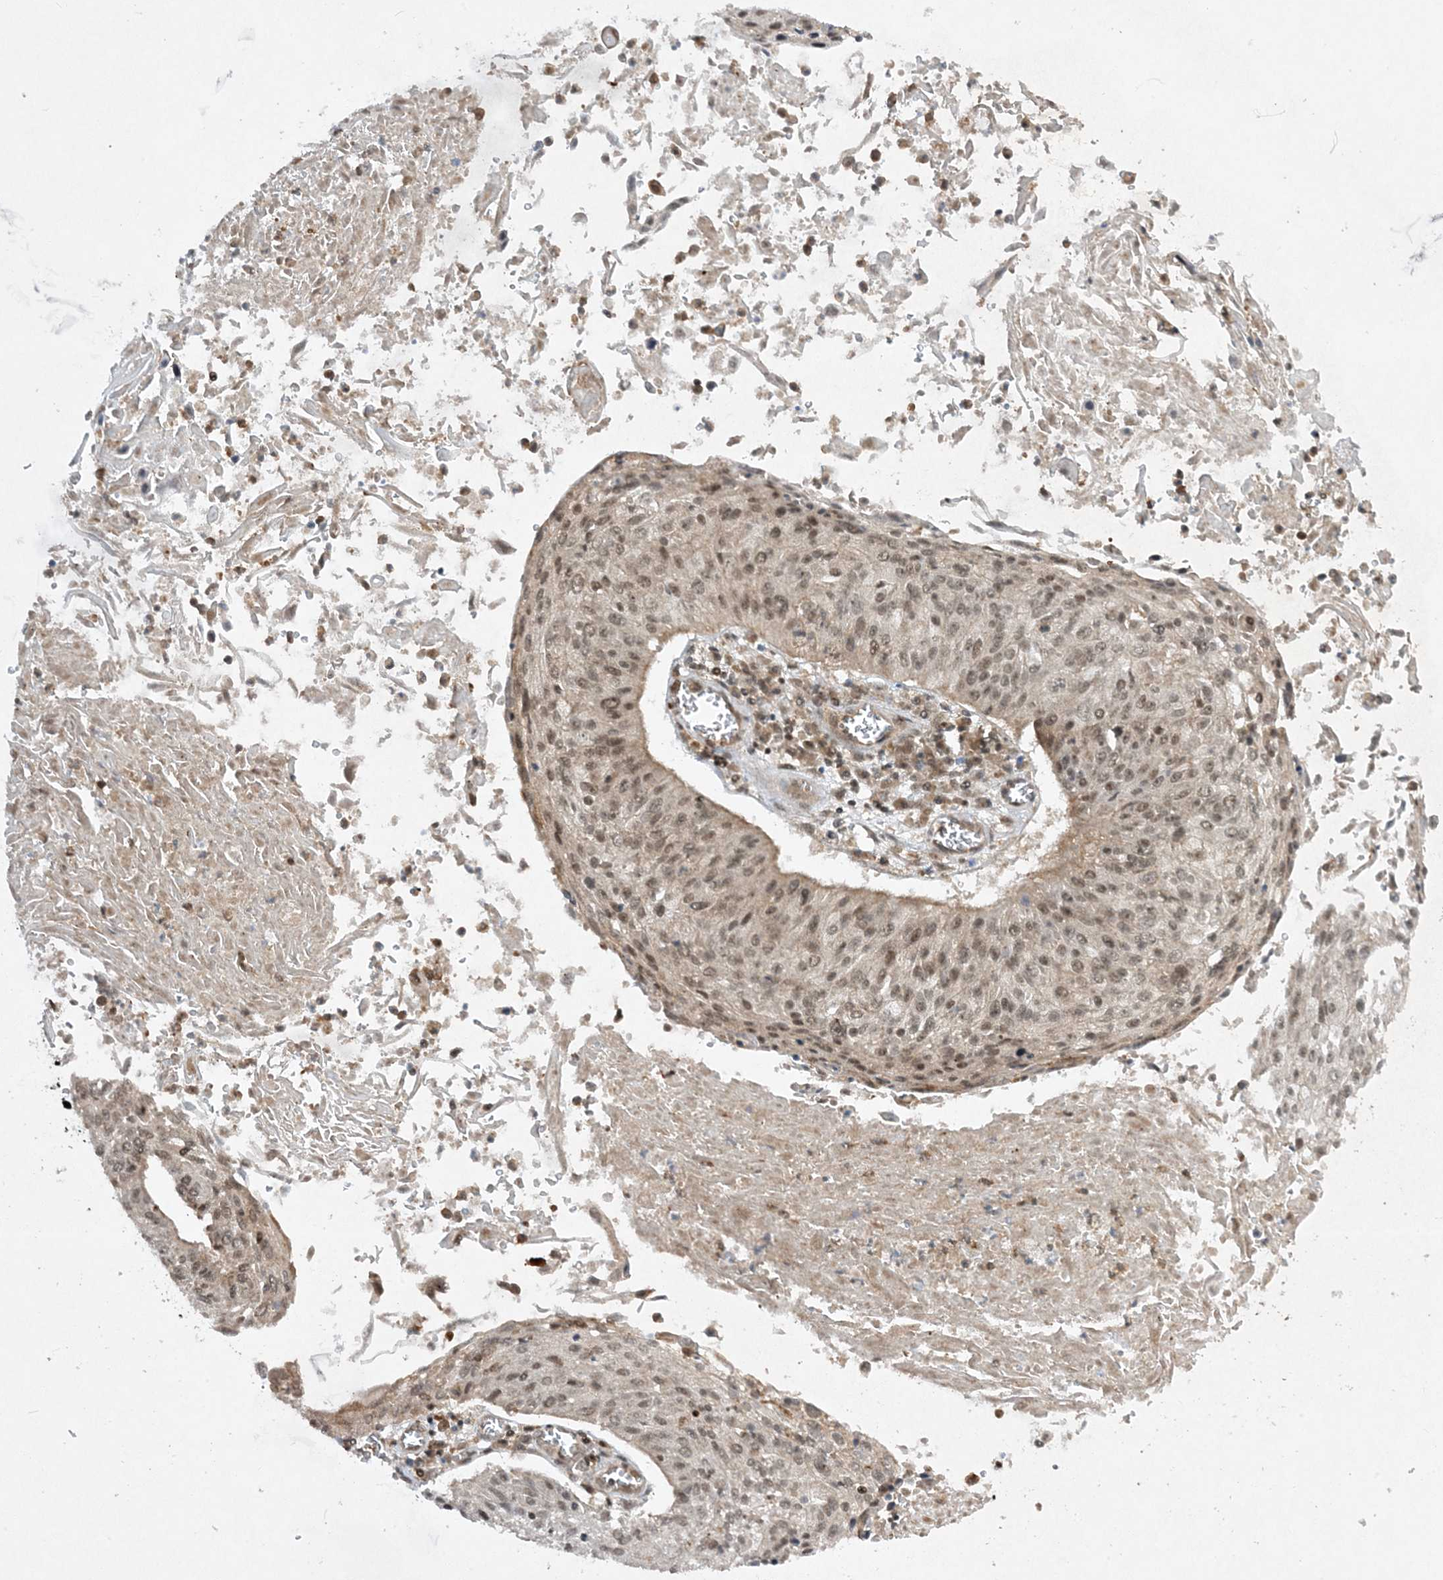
{"staining": {"intensity": "weak", "quantity": "25%-75%", "location": "nuclear"}, "tissue": "cervical cancer", "cell_type": "Tumor cells", "image_type": "cancer", "snomed": [{"axis": "morphology", "description": "Squamous cell carcinoma, NOS"}, {"axis": "topography", "description": "Cervix"}], "caption": "Immunohistochemical staining of human cervical cancer exhibits low levels of weak nuclear protein positivity in about 25%-75% of tumor cells. (IHC, brightfield microscopy, high magnification).", "gene": "CERT1", "patient": {"sex": "female", "age": 51}}